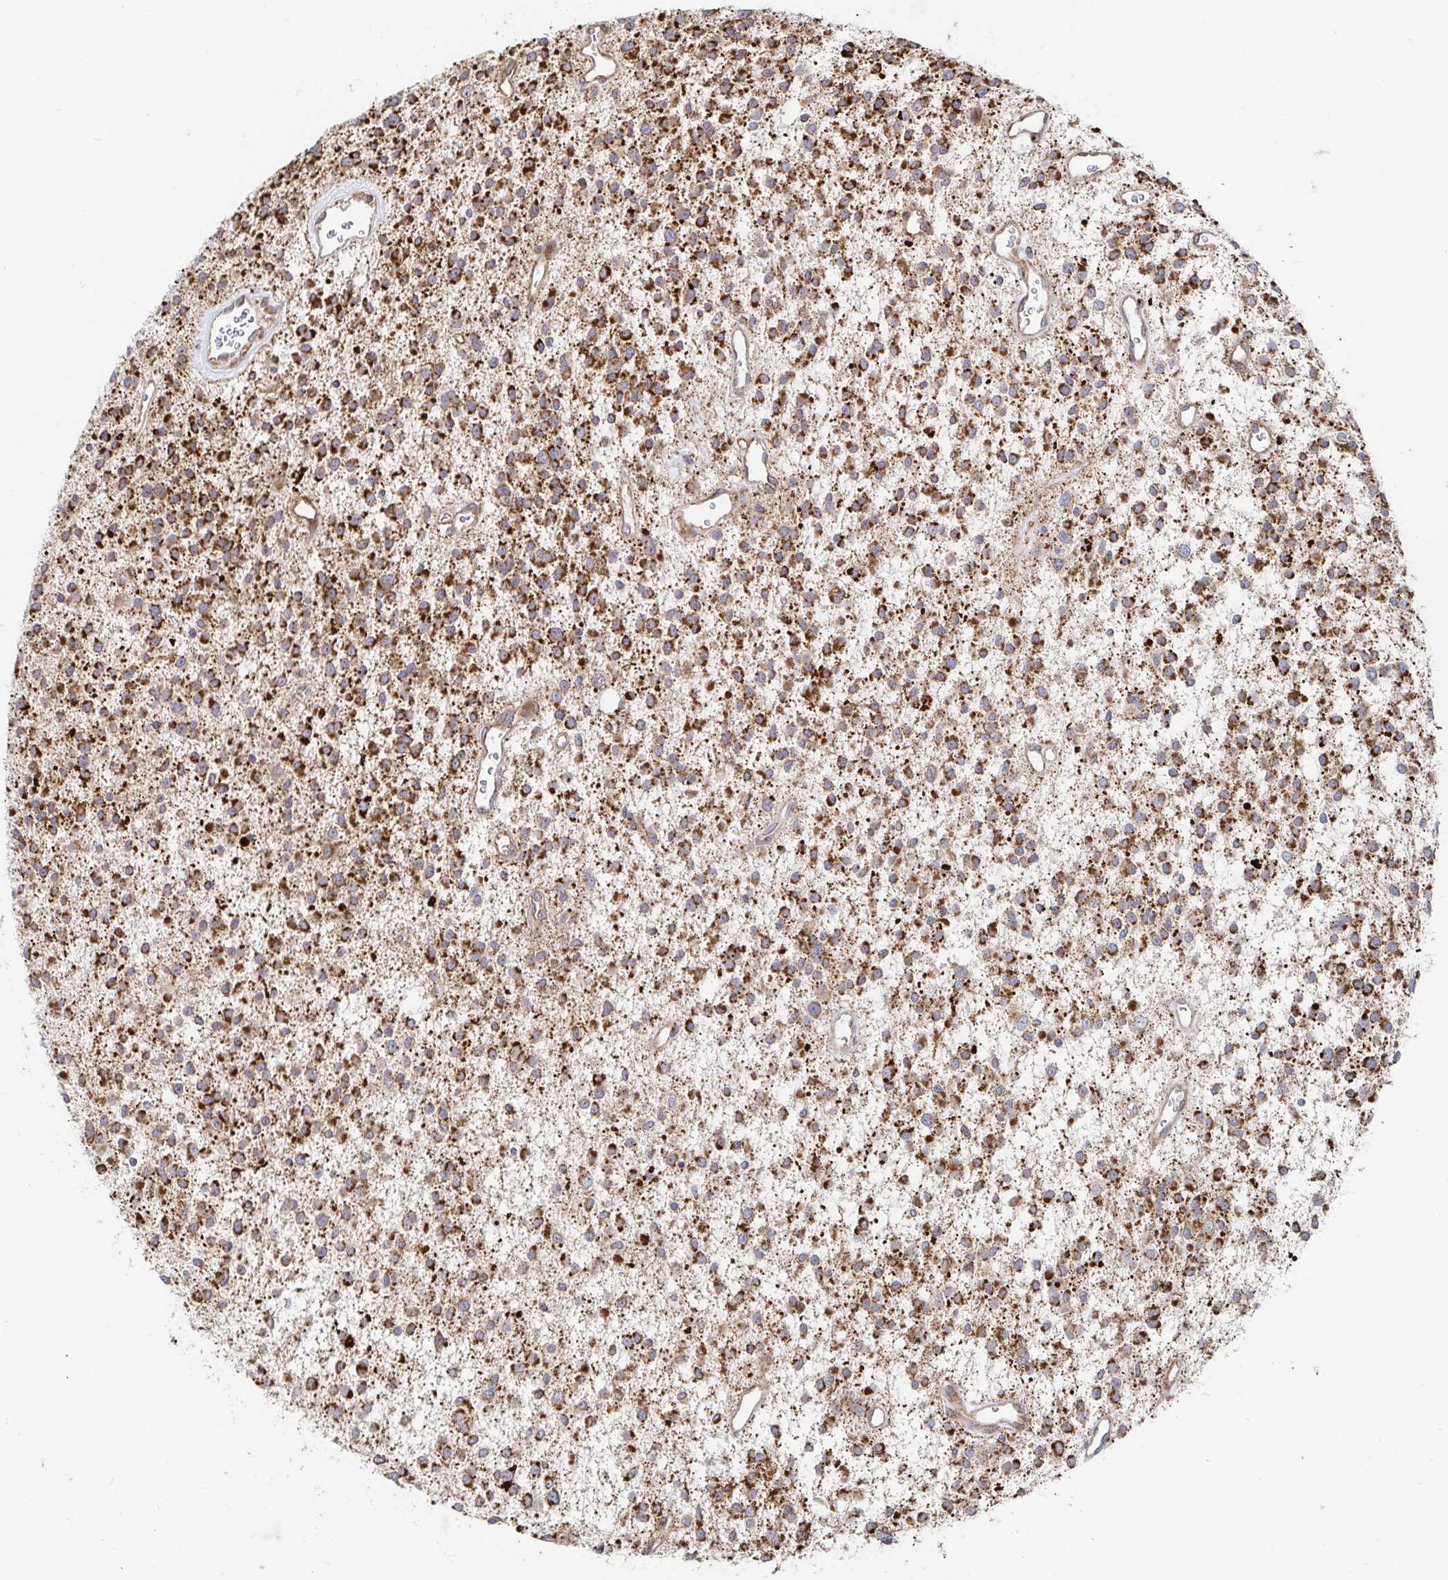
{"staining": {"intensity": "moderate", "quantity": ">75%", "location": "cytoplasmic/membranous"}, "tissue": "glioma", "cell_type": "Tumor cells", "image_type": "cancer", "snomed": [{"axis": "morphology", "description": "Glioma, malignant, Low grade"}, {"axis": "topography", "description": "Brain"}], "caption": "Glioma tissue exhibits moderate cytoplasmic/membranous expression in about >75% of tumor cells, visualized by immunohistochemistry. Using DAB (3,3'-diaminobenzidine) (brown) and hematoxylin (blue) stains, captured at high magnification using brightfield microscopy.", "gene": "STARD8", "patient": {"sex": "male", "age": 43}}